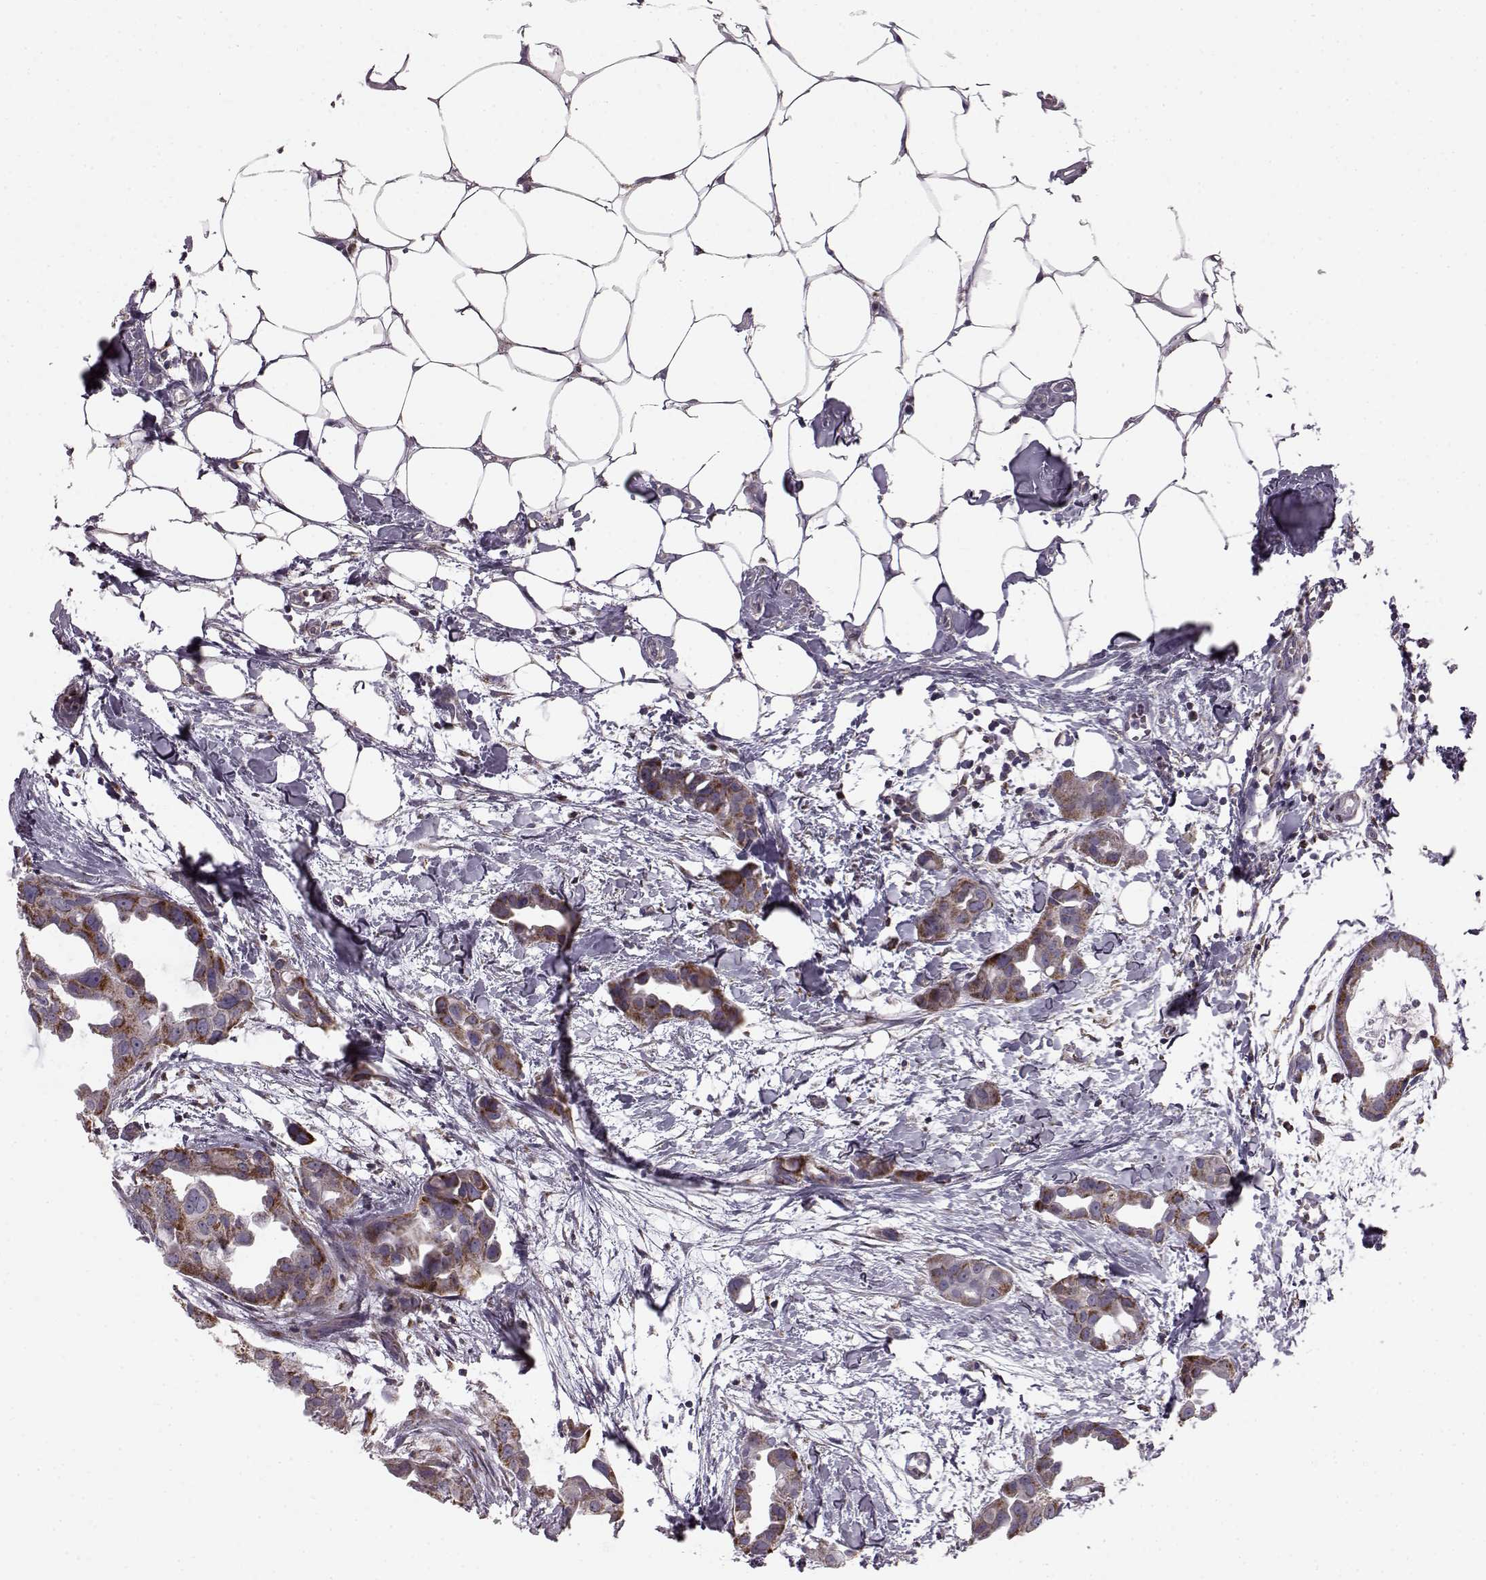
{"staining": {"intensity": "strong", "quantity": ">75%", "location": "cytoplasmic/membranous"}, "tissue": "breast cancer", "cell_type": "Tumor cells", "image_type": "cancer", "snomed": [{"axis": "morphology", "description": "Duct carcinoma"}, {"axis": "topography", "description": "Breast"}], "caption": "This histopathology image exhibits immunohistochemistry staining of human breast cancer (intraductal carcinoma), with high strong cytoplasmic/membranous staining in approximately >75% of tumor cells.", "gene": "FAM8A1", "patient": {"sex": "female", "age": 38}}